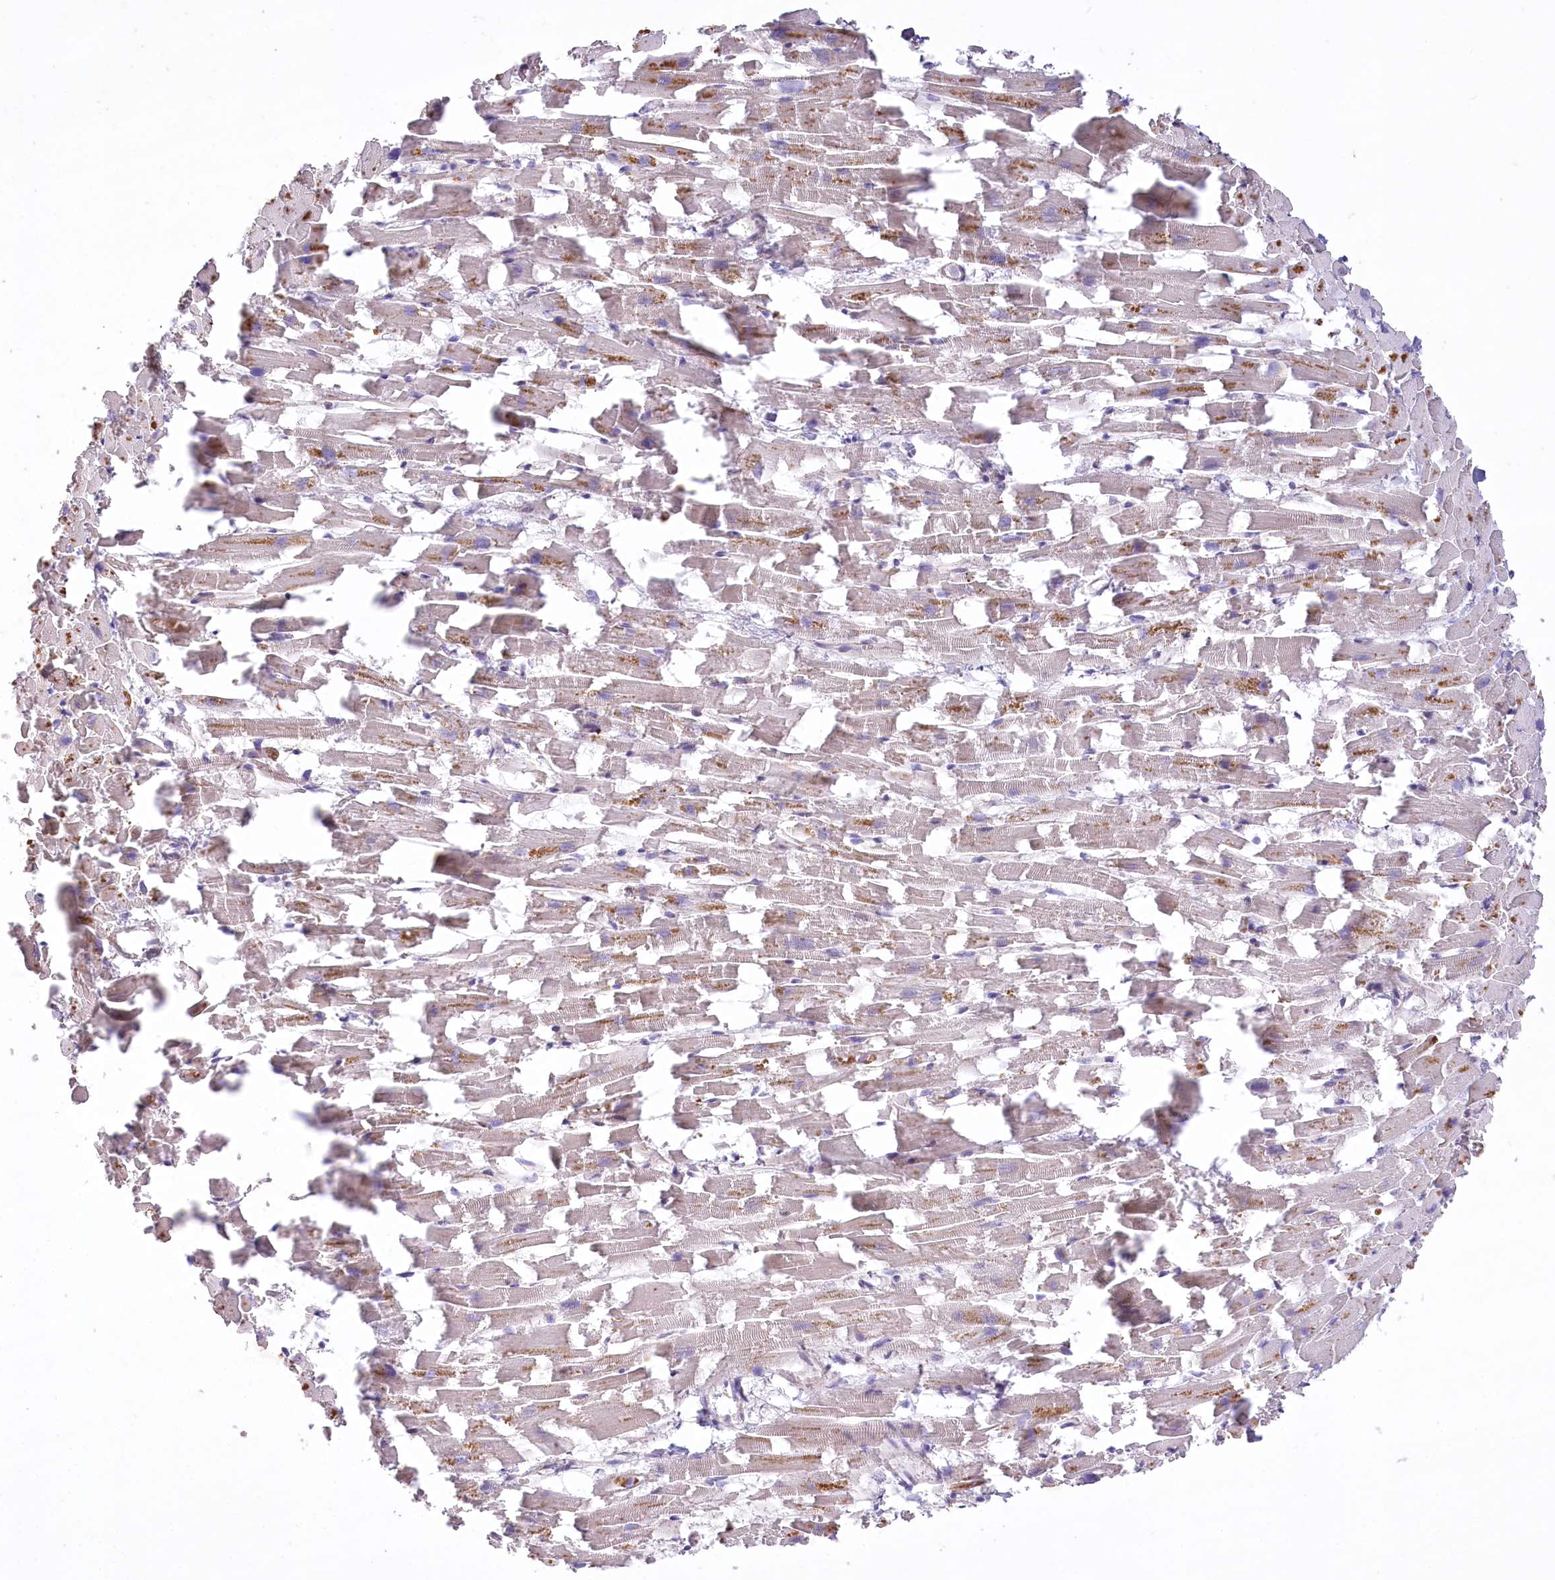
{"staining": {"intensity": "moderate", "quantity": "25%-75%", "location": "cytoplasmic/membranous"}, "tissue": "heart muscle", "cell_type": "Cardiomyocytes", "image_type": "normal", "snomed": [{"axis": "morphology", "description": "Normal tissue, NOS"}, {"axis": "topography", "description": "Heart"}], "caption": "Protein positivity by immunohistochemistry demonstrates moderate cytoplasmic/membranous expression in about 25%-75% of cardiomyocytes in normal heart muscle. (DAB (3,3'-diaminobenzidine) = brown stain, brightfield microscopy at high magnification).", "gene": "ANGPTL3", "patient": {"sex": "female", "age": 64}}